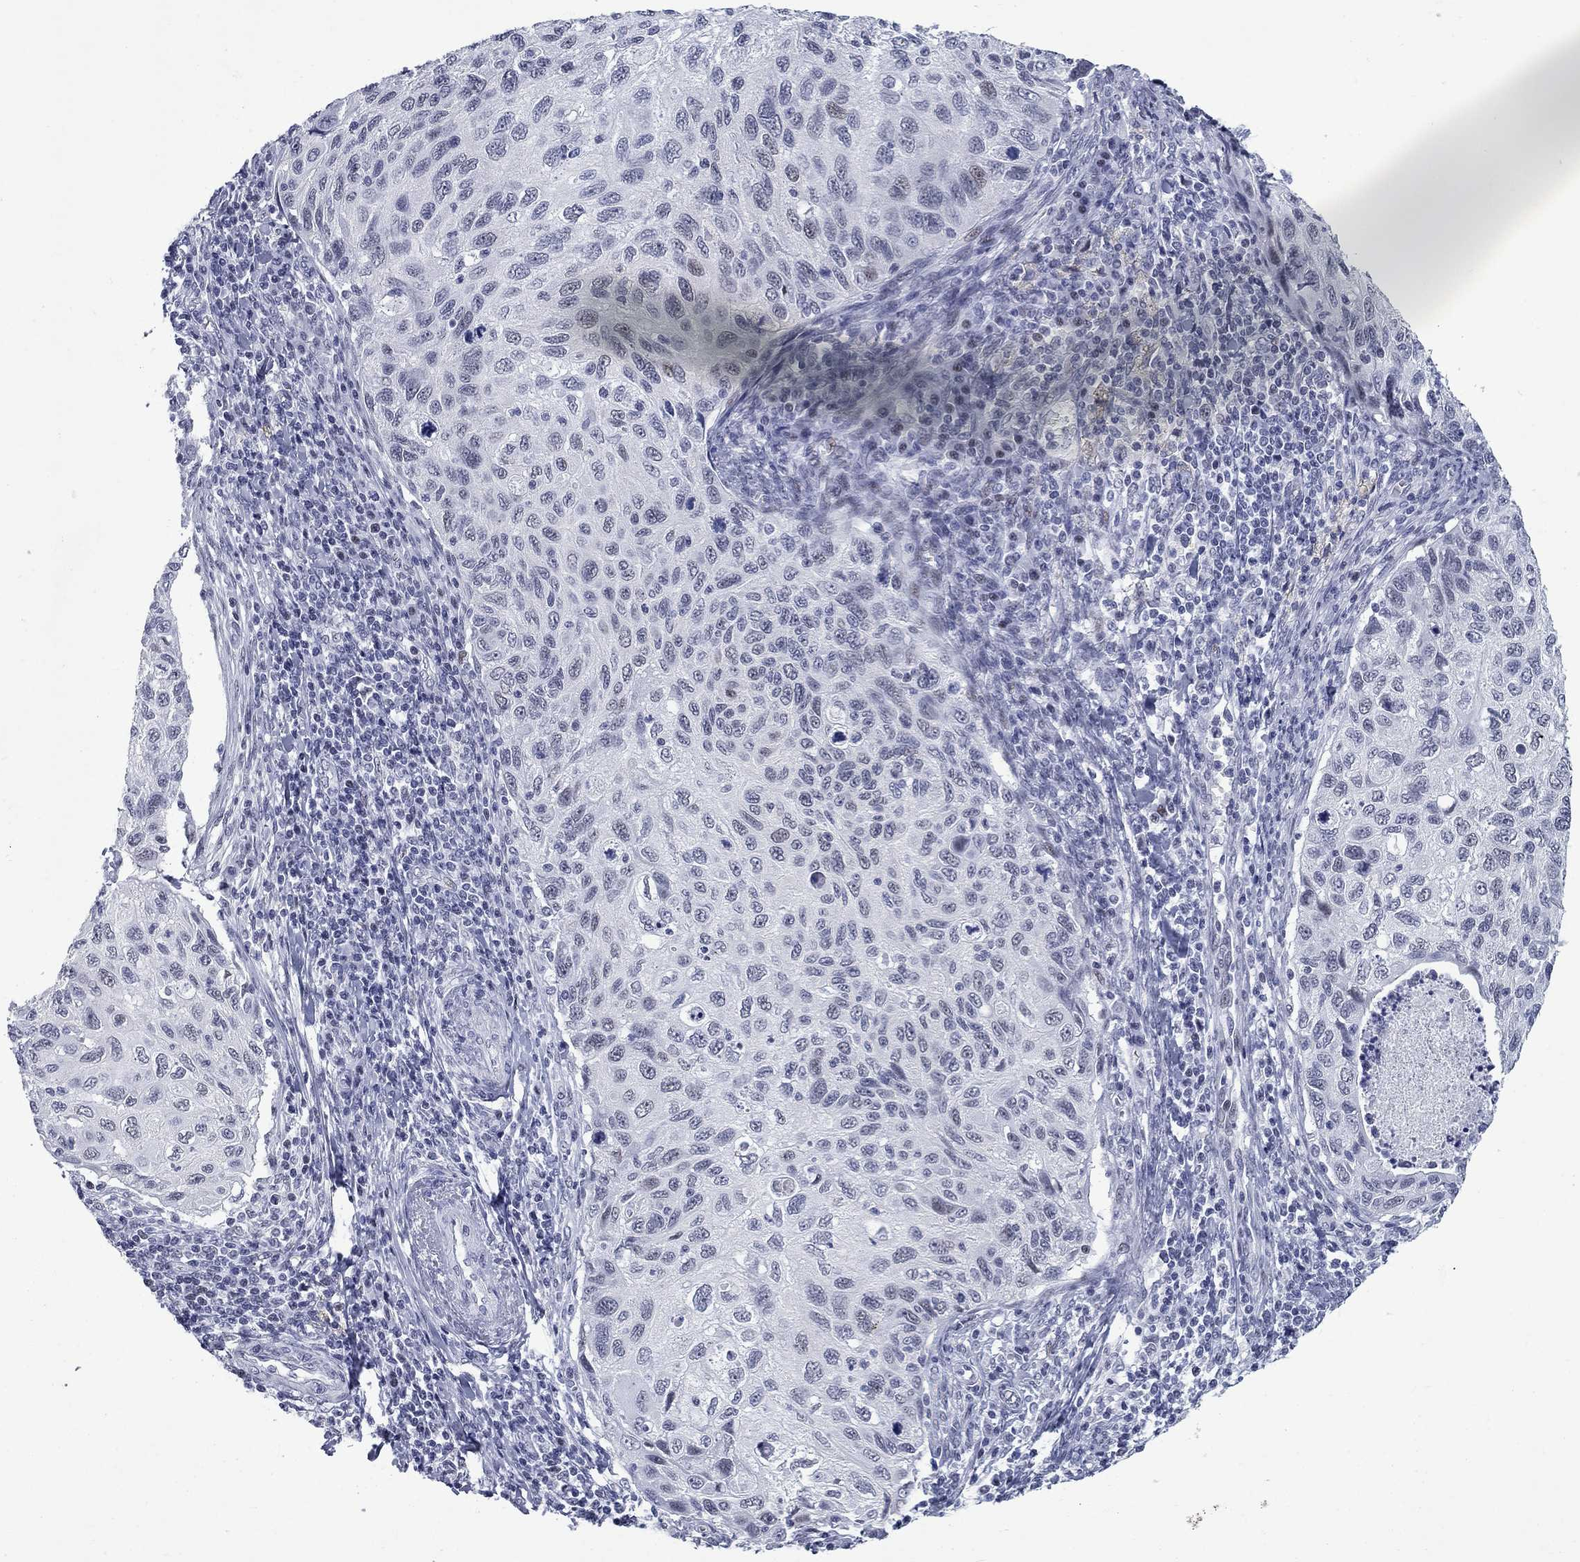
{"staining": {"intensity": "negative", "quantity": "none", "location": "none"}, "tissue": "cervical cancer", "cell_type": "Tumor cells", "image_type": "cancer", "snomed": [{"axis": "morphology", "description": "Squamous cell carcinoma, NOS"}, {"axis": "topography", "description": "Cervix"}], "caption": "The IHC micrograph has no significant expression in tumor cells of squamous cell carcinoma (cervical) tissue.", "gene": "ASF1B", "patient": {"sex": "female", "age": 70}}